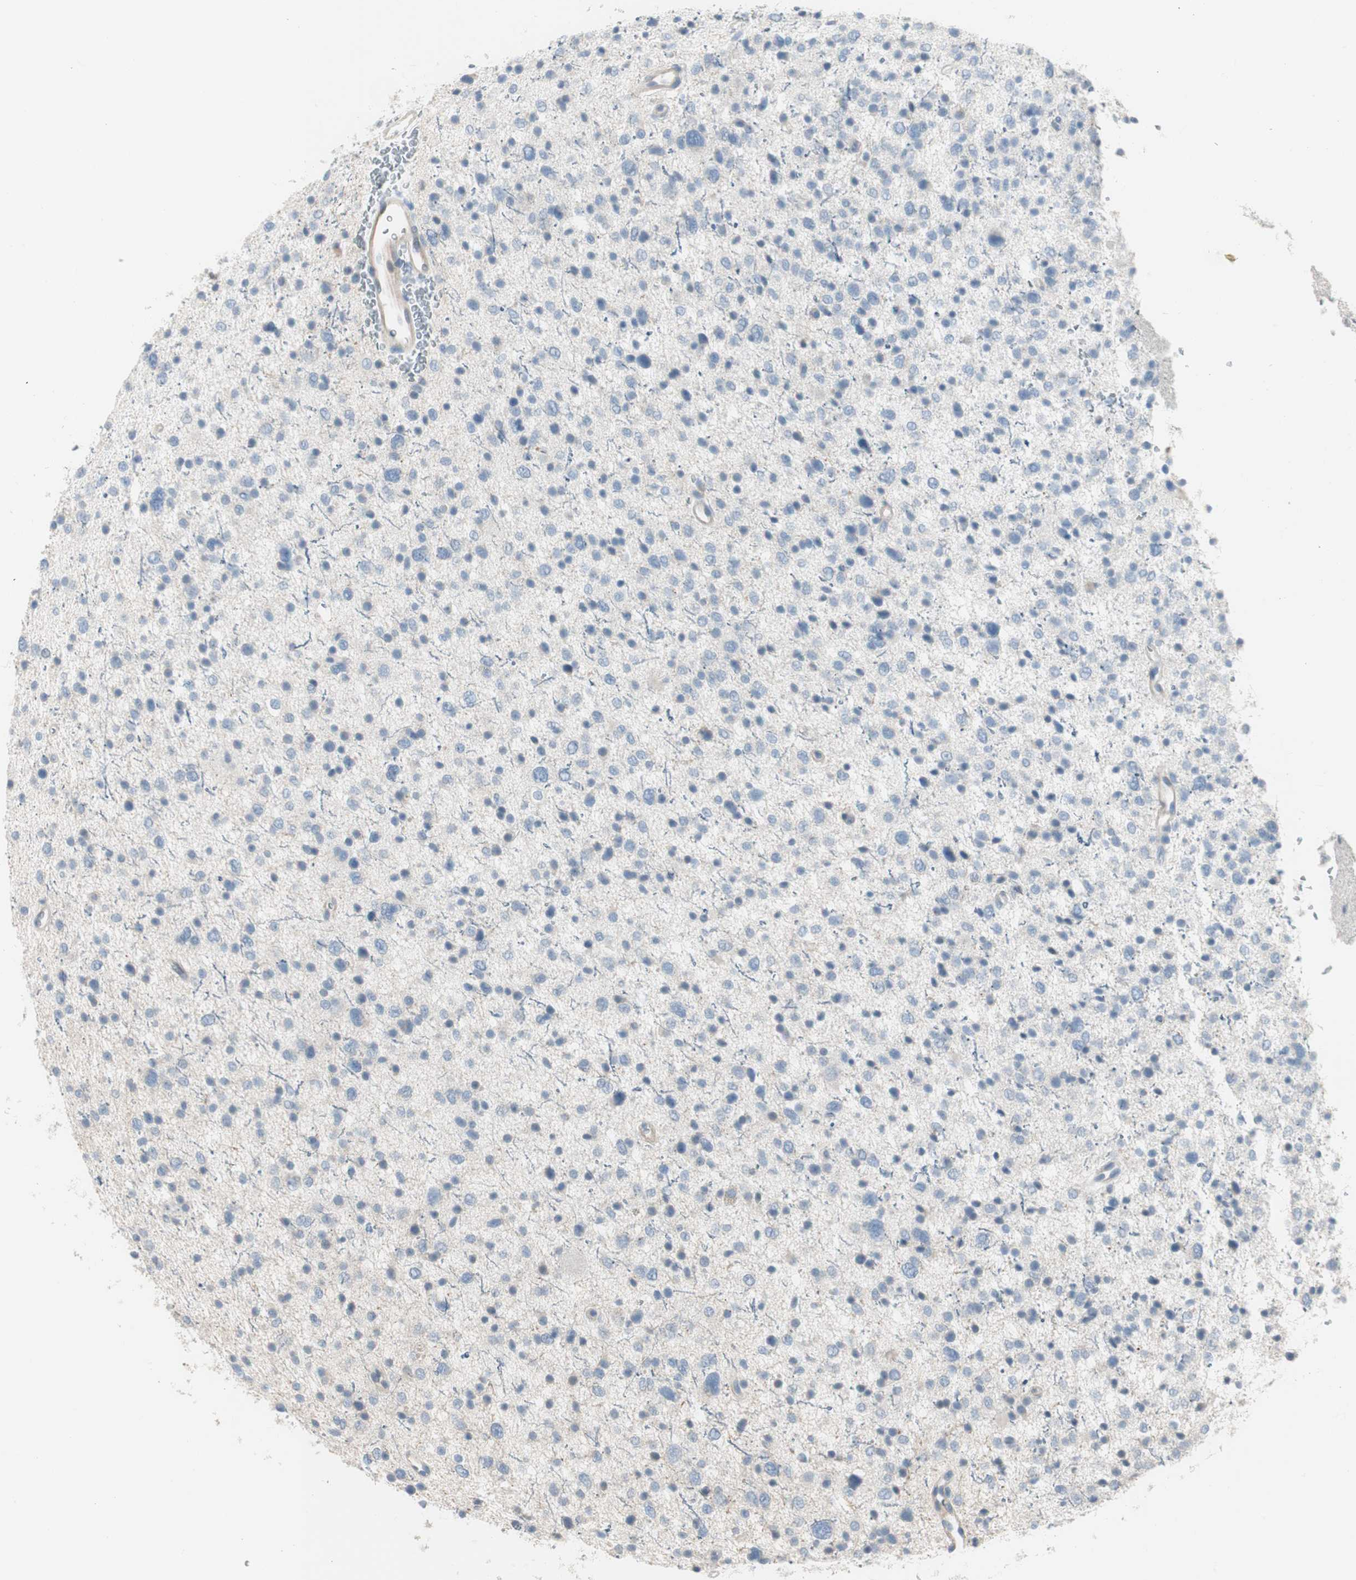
{"staining": {"intensity": "negative", "quantity": "none", "location": "none"}, "tissue": "glioma", "cell_type": "Tumor cells", "image_type": "cancer", "snomed": [{"axis": "morphology", "description": "Glioma, malignant, Low grade"}, {"axis": "topography", "description": "Brain"}], "caption": "Human glioma stained for a protein using immunohistochemistry displays no positivity in tumor cells.", "gene": "SPINK4", "patient": {"sex": "female", "age": 37}}